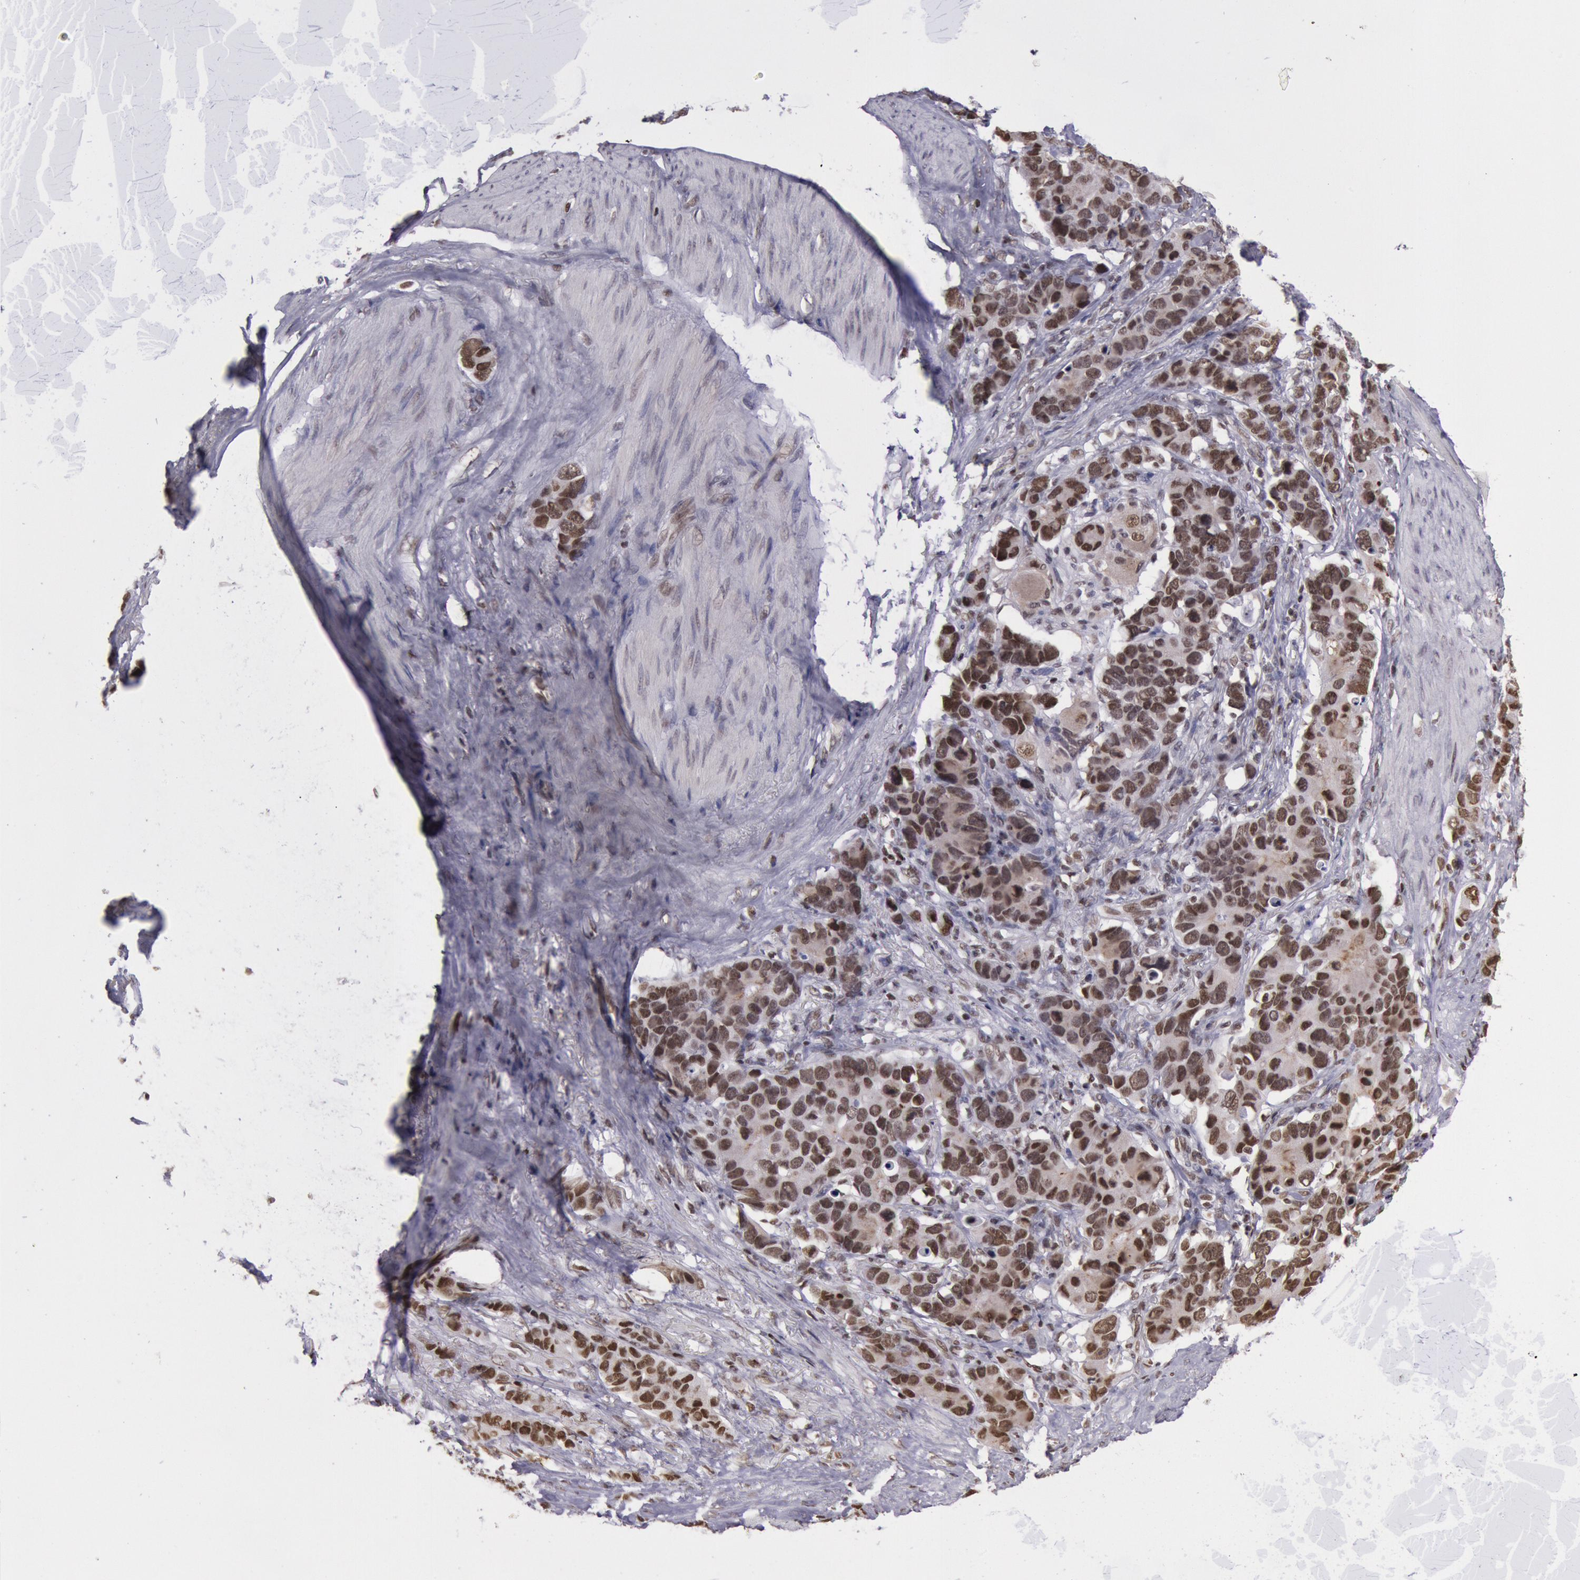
{"staining": {"intensity": "moderate", "quantity": ">75%", "location": "nuclear"}, "tissue": "stomach cancer", "cell_type": "Tumor cells", "image_type": "cancer", "snomed": [{"axis": "morphology", "description": "Adenocarcinoma, NOS"}, {"axis": "topography", "description": "Stomach, upper"}], "caption": "Immunohistochemical staining of human stomach adenocarcinoma displays medium levels of moderate nuclear protein expression in about >75% of tumor cells.", "gene": "NKAP", "patient": {"sex": "male", "age": 71}}